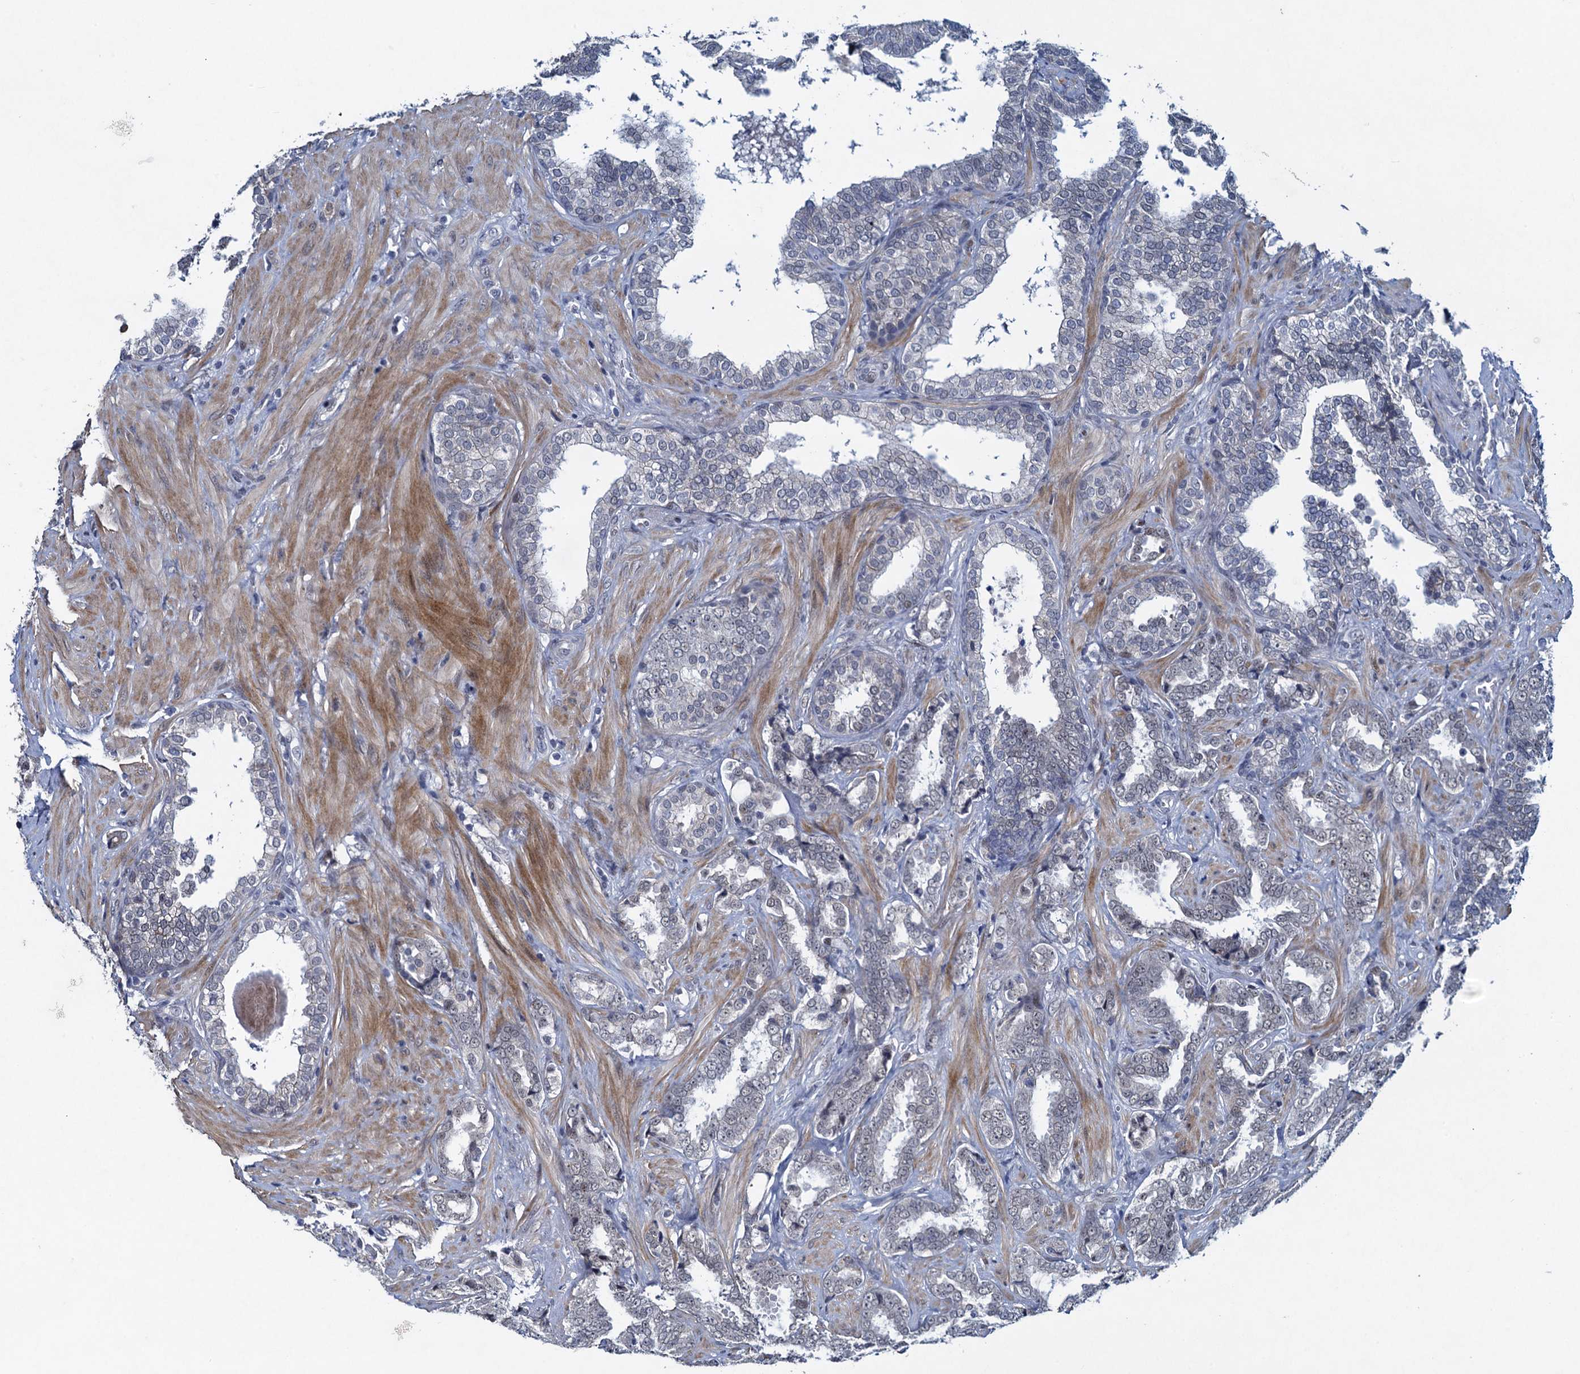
{"staining": {"intensity": "negative", "quantity": "none", "location": "none"}, "tissue": "prostate cancer", "cell_type": "Tumor cells", "image_type": "cancer", "snomed": [{"axis": "morphology", "description": "Adenocarcinoma, High grade"}, {"axis": "topography", "description": "Prostate and seminal vesicle, NOS"}], "caption": "Immunohistochemistry of high-grade adenocarcinoma (prostate) reveals no positivity in tumor cells.", "gene": "ATOSA", "patient": {"sex": "male", "age": 67}}